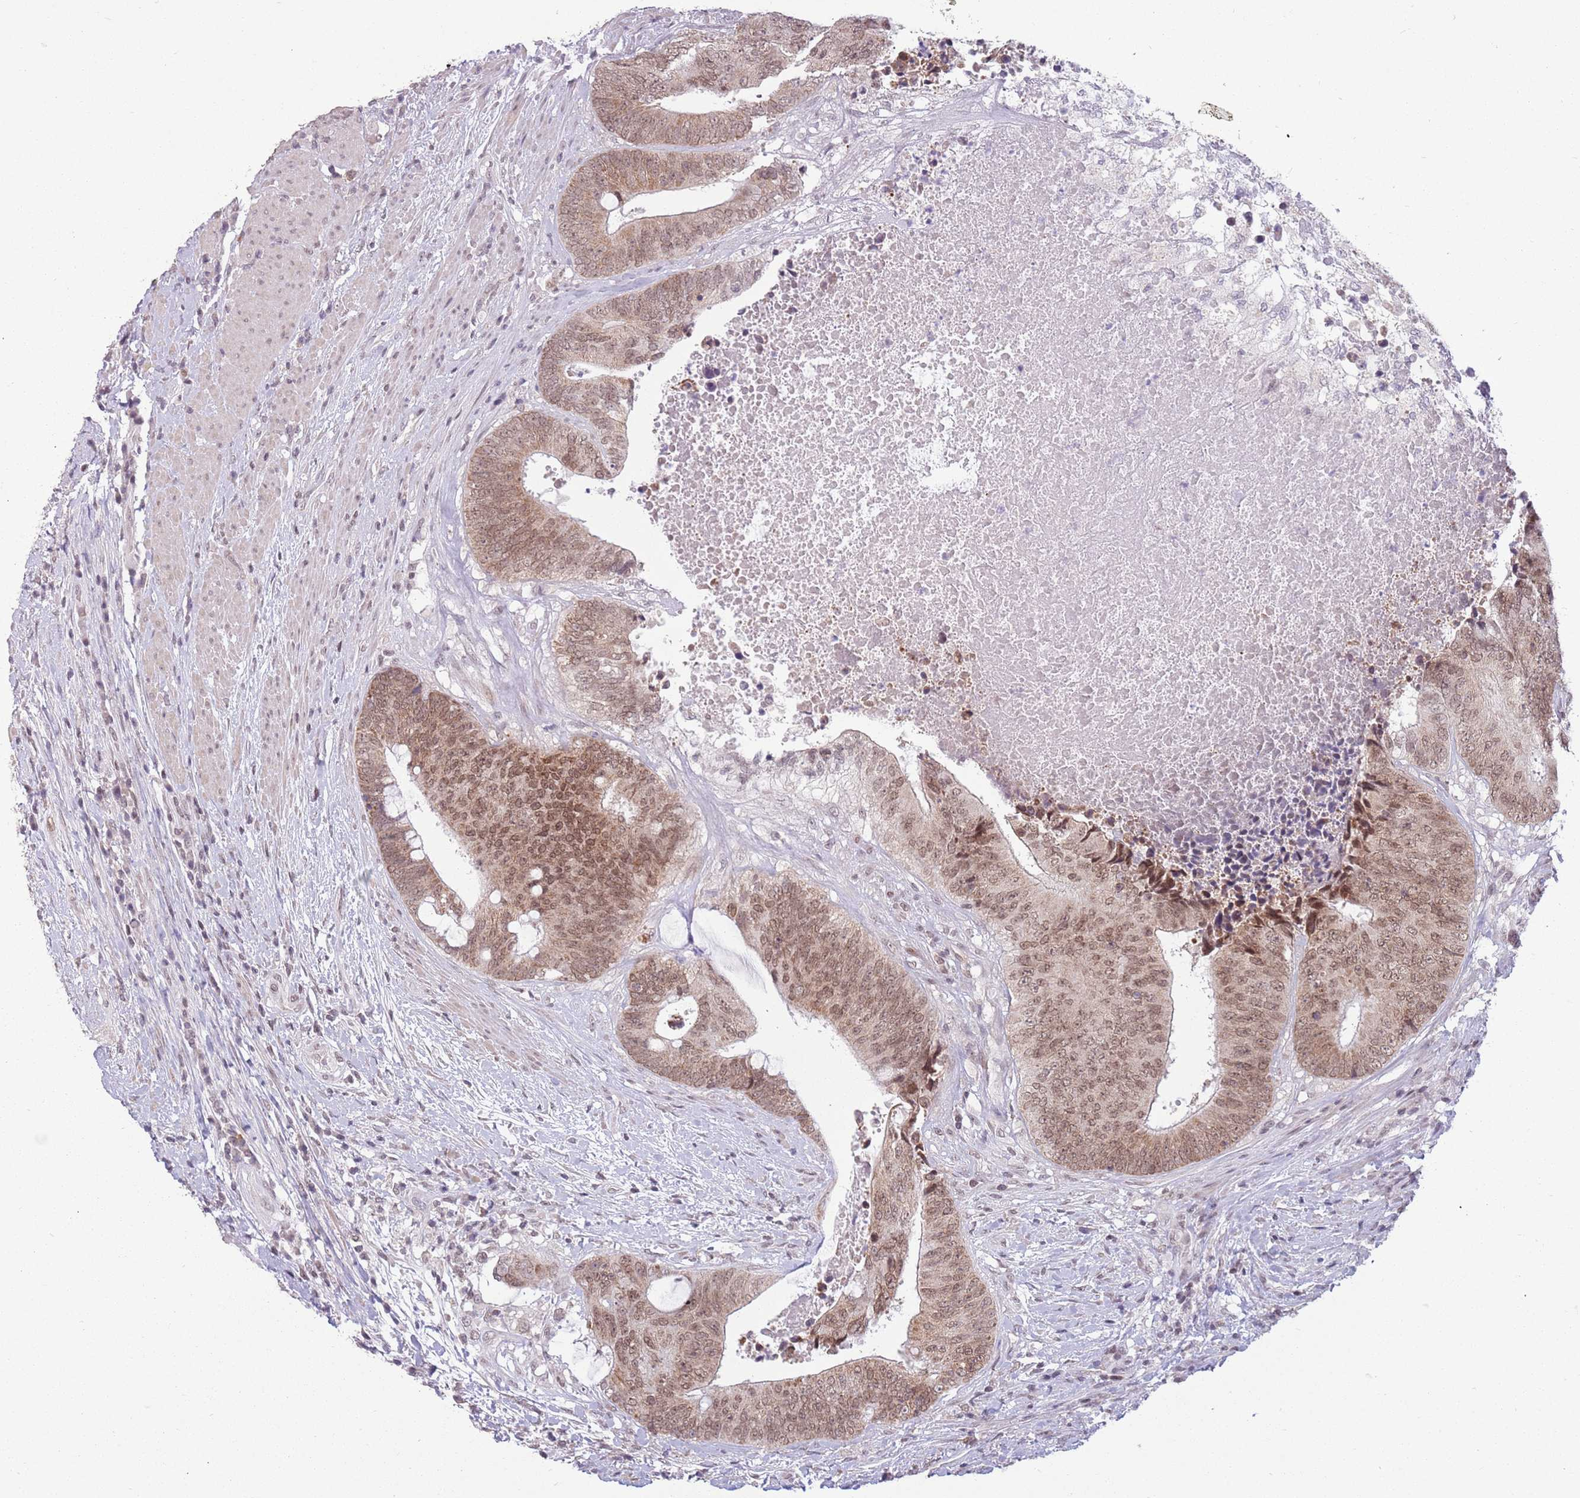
{"staining": {"intensity": "moderate", "quantity": ">75%", "location": "cytoplasmic/membranous,nuclear"}, "tissue": "colorectal cancer", "cell_type": "Tumor cells", "image_type": "cancer", "snomed": [{"axis": "morphology", "description": "Adenocarcinoma, NOS"}, {"axis": "topography", "description": "Rectum"}], "caption": "Adenocarcinoma (colorectal) was stained to show a protein in brown. There is medium levels of moderate cytoplasmic/membranous and nuclear staining in about >75% of tumor cells.", "gene": "ZNF574", "patient": {"sex": "male", "age": 72}}